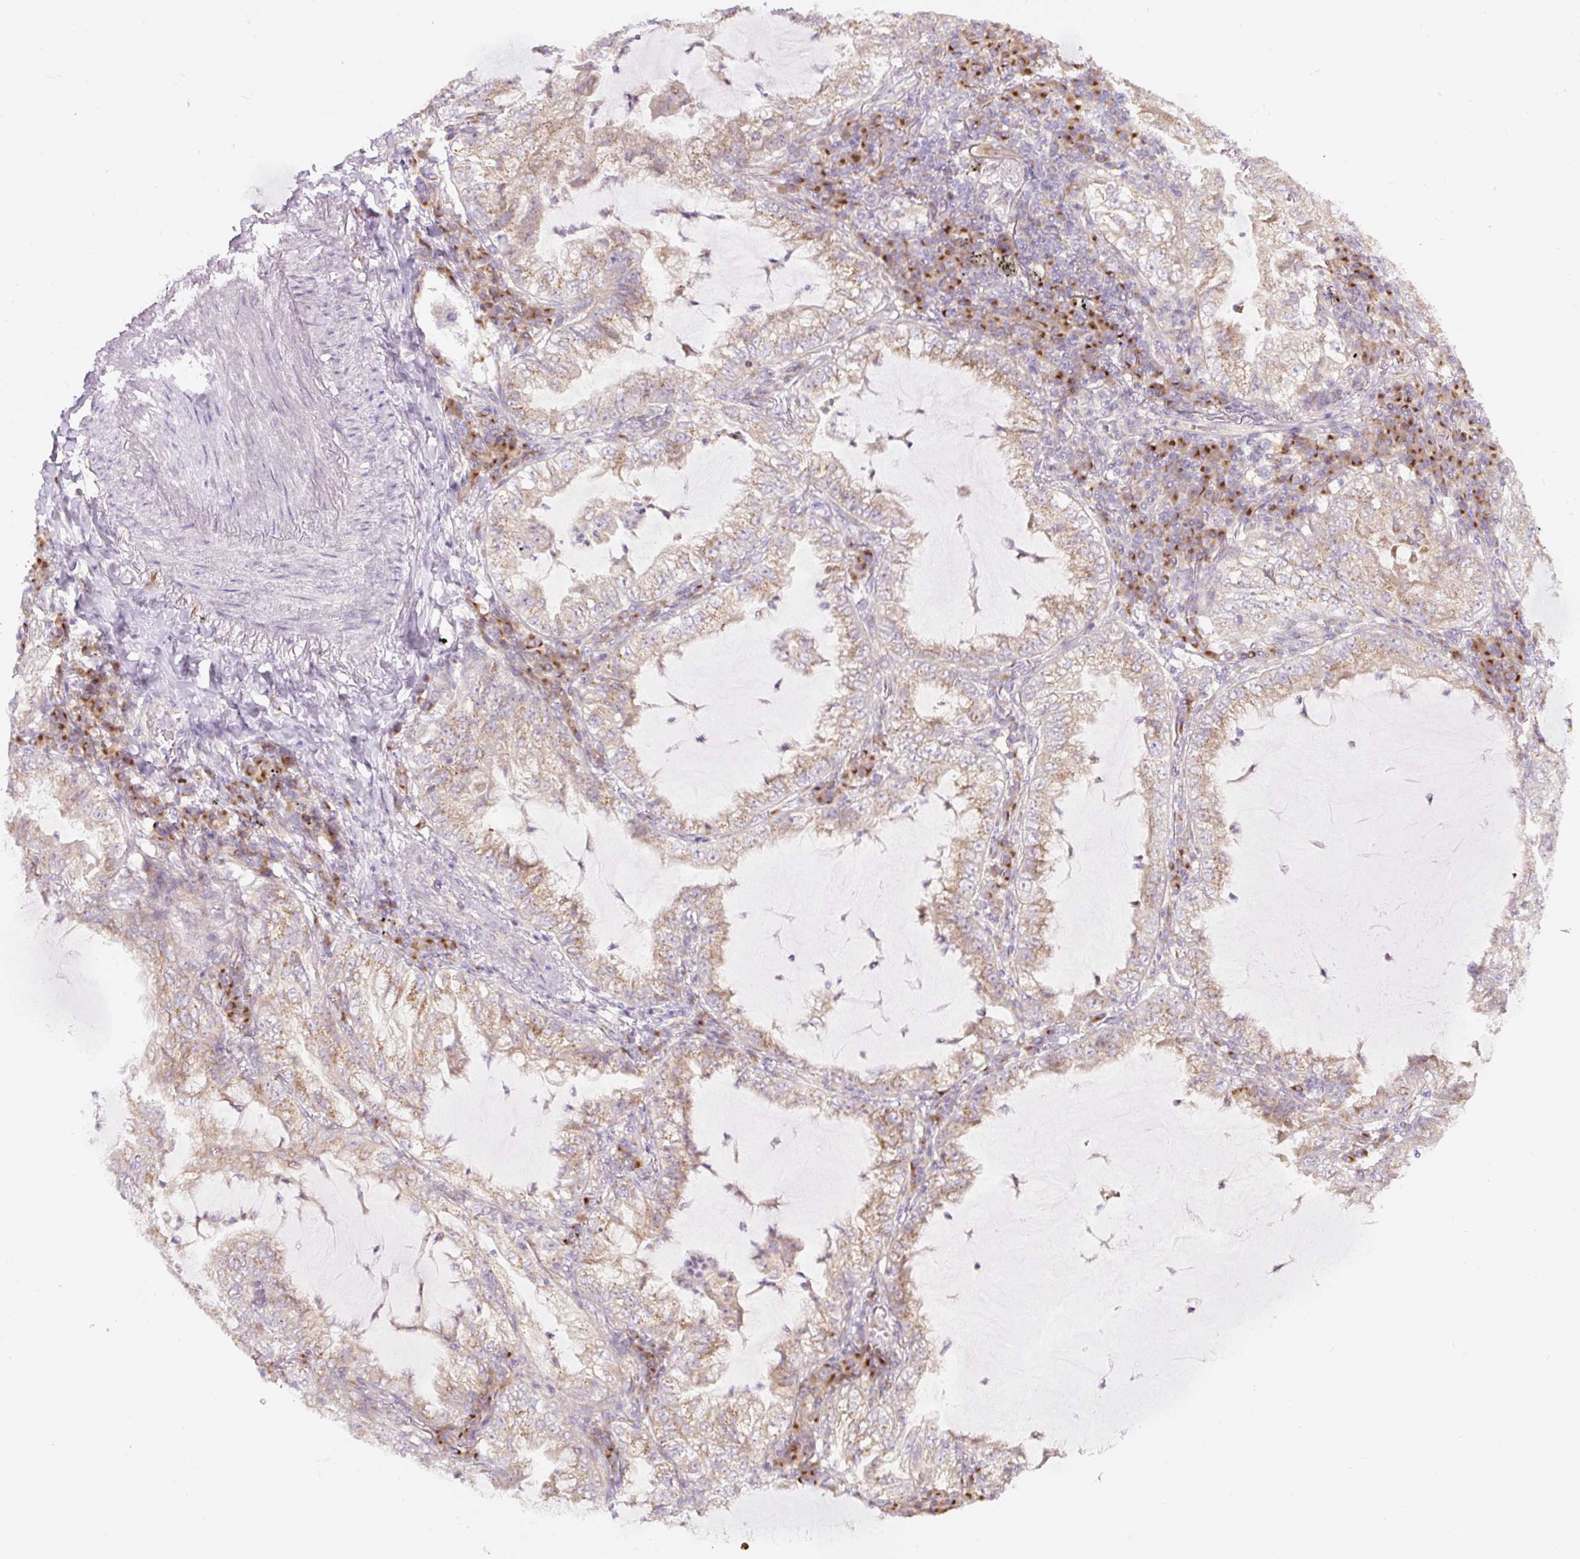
{"staining": {"intensity": "moderate", "quantity": "25%-75%", "location": "cytoplasmic/membranous"}, "tissue": "lung cancer", "cell_type": "Tumor cells", "image_type": "cancer", "snomed": [{"axis": "morphology", "description": "Adenocarcinoma, NOS"}, {"axis": "topography", "description": "Lung"}], "caption": "This photomicrograph reveals immunohistochemistry (IHC) staining of human lung cancer, with medium moderate cytoplasmic/membranous positivity in approximately 25%-75% of tumor cells.", "gene": "MLX", "patient": {"sex": "female", "age": 73}}